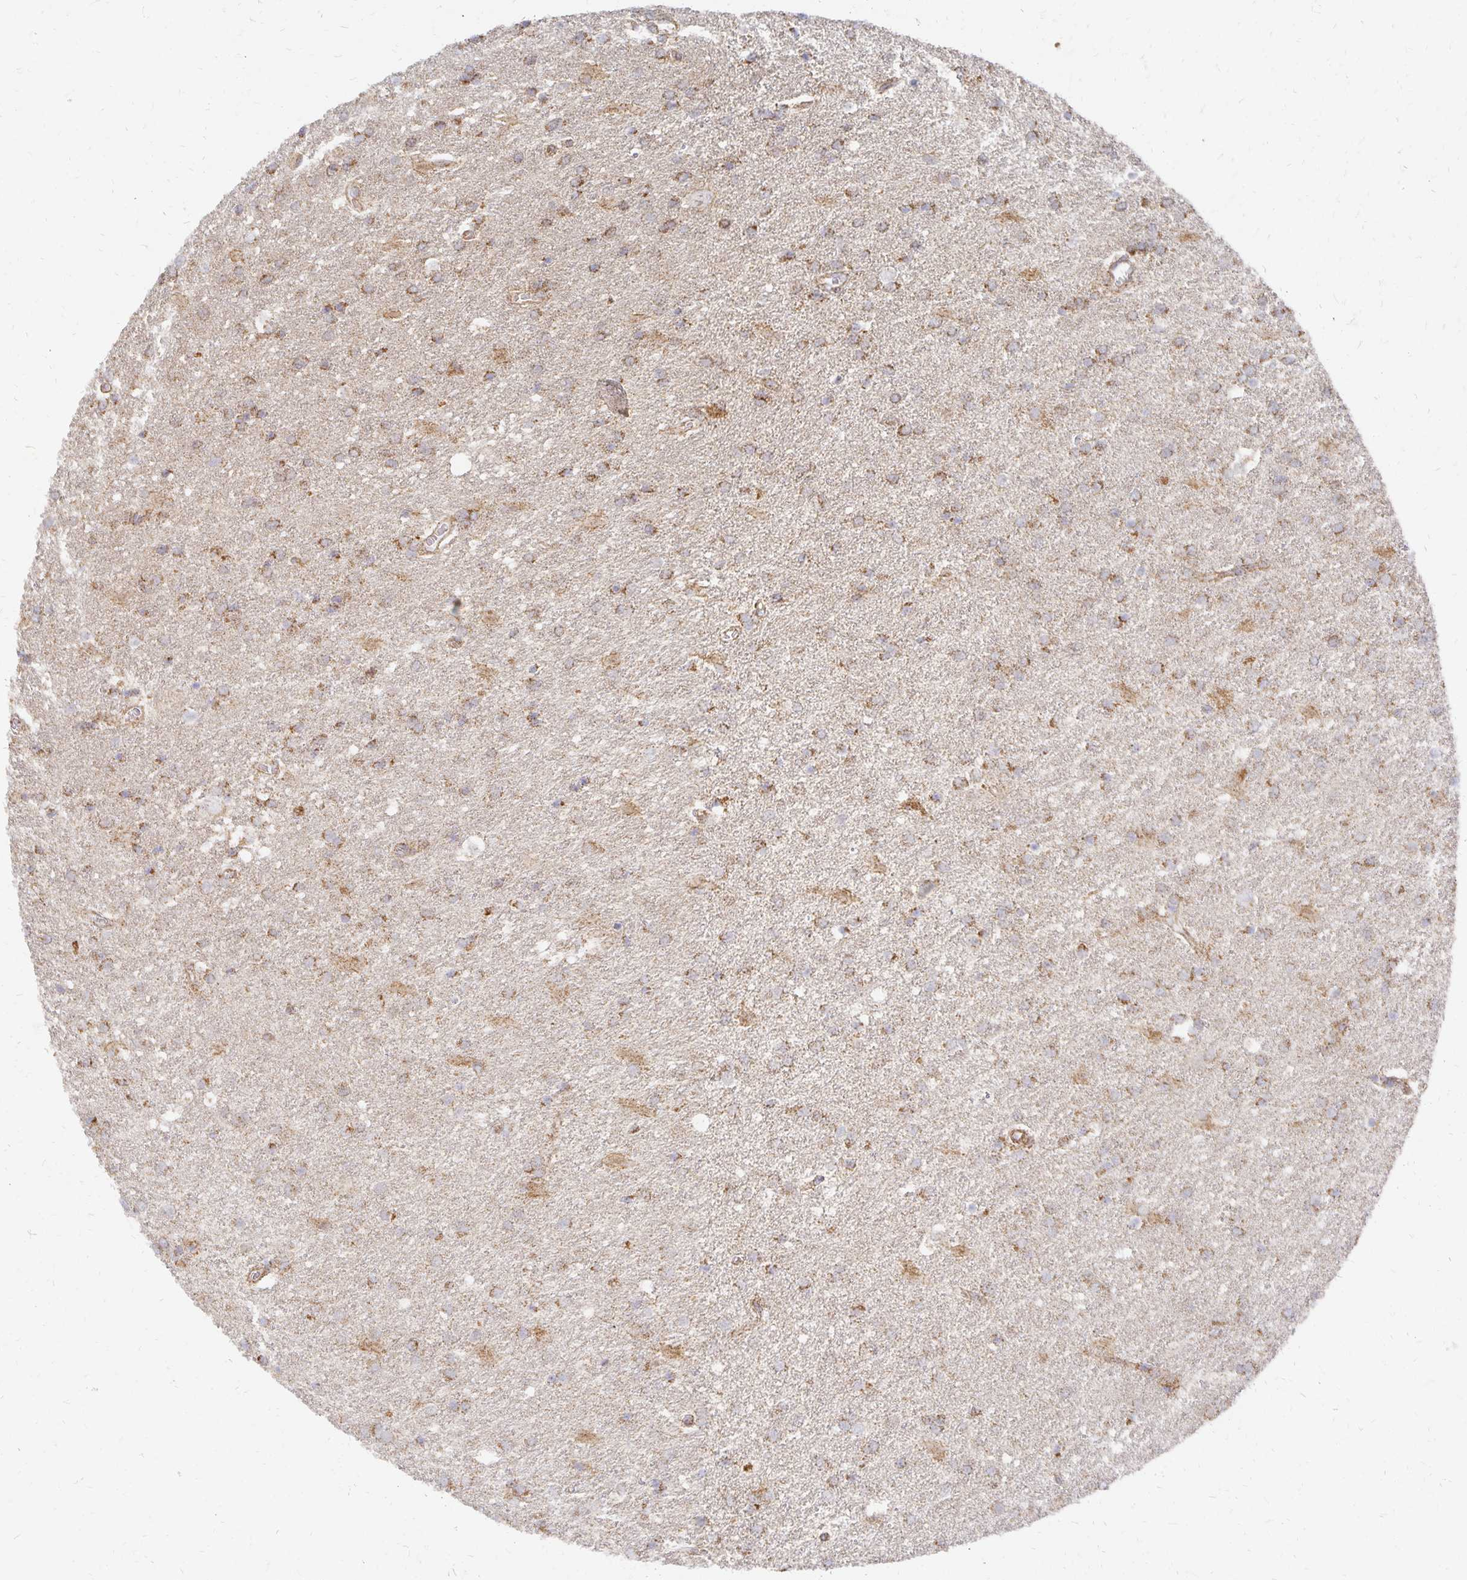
{"staining": {"intensity": "moderate", "quantity": "25%-75%", "location": "cytoplasmic/membranous"}, "tissue": "glioma", "cell_type": "Tumor cells", "image_type": "cancer", "snomed": [{"axis": "morphology", "description": "Glioma, malignant, Low grade"}, {"axis": "topography", "description": "Brain"}], "caption": "The image exhibits staining of malignant glioma (low-grade), revealing moderate cytoplasmic/membranous protein staining (brown color) within tumor cells.", "gene": "STOML2", "patient": {"sex": "male", "age": 66}}